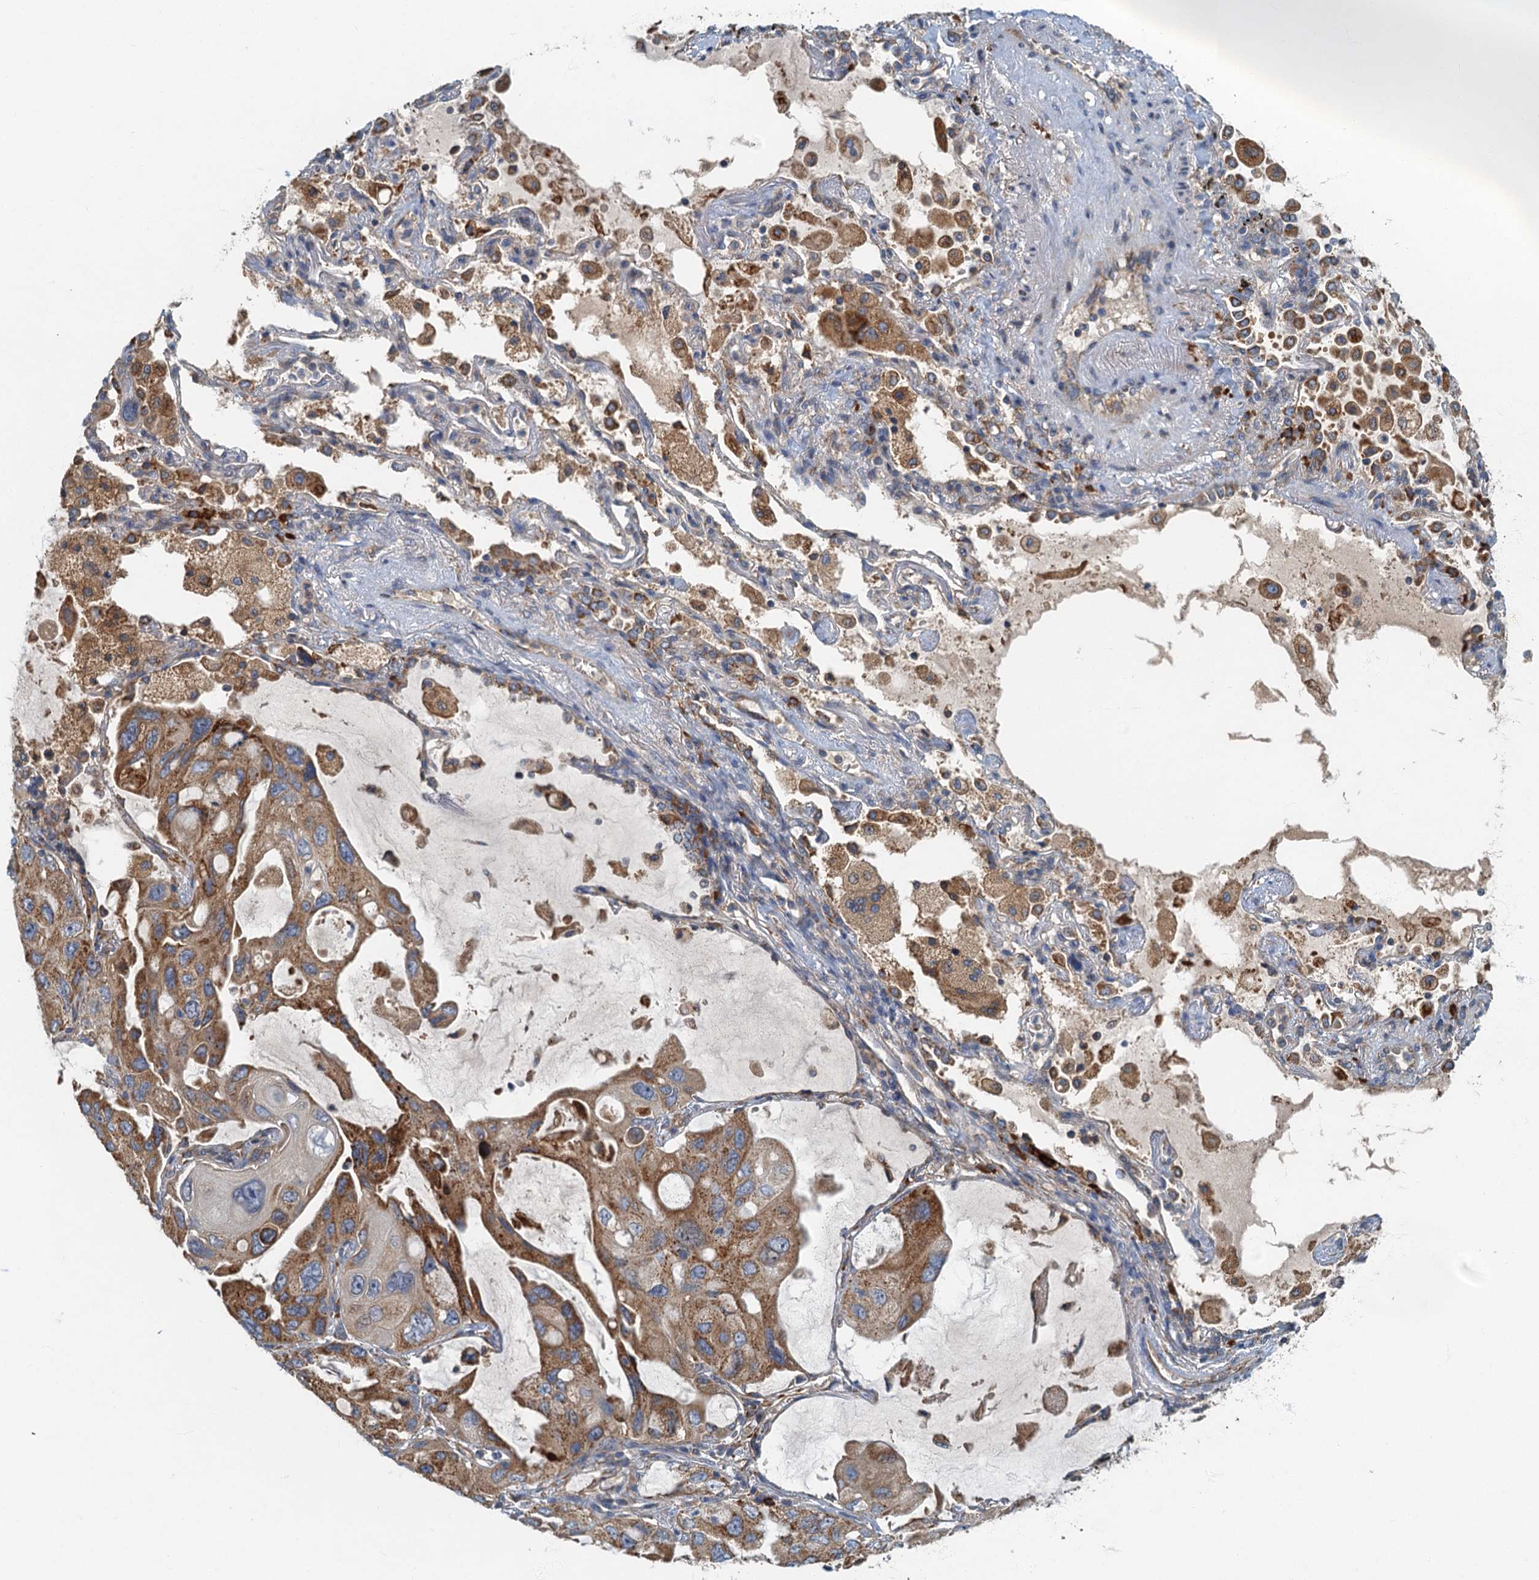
{"staining": {"intensity": "moderate", "quantity": ">75%", "location": "cytoplasmic/membranous"}, "tissue": "lung cancer", "cell_type": "Tumor cells", "image_type": "cancer", "snomed": [{"axis": "morphology", "description": "Squamous cell carcinoma, NOS"}, {"axis": "topography", "description": "Lung"}], "caption": "Immunohistochemistry (IHC) (DAB) staining of lung cancer (squamous cell carcinoma) displays moderate cytoplasmic/membranous protein staining in approximately >75% of tumor cells.", "gene": "SPDYC", "patient": {"sex": "female", "age": 73}}